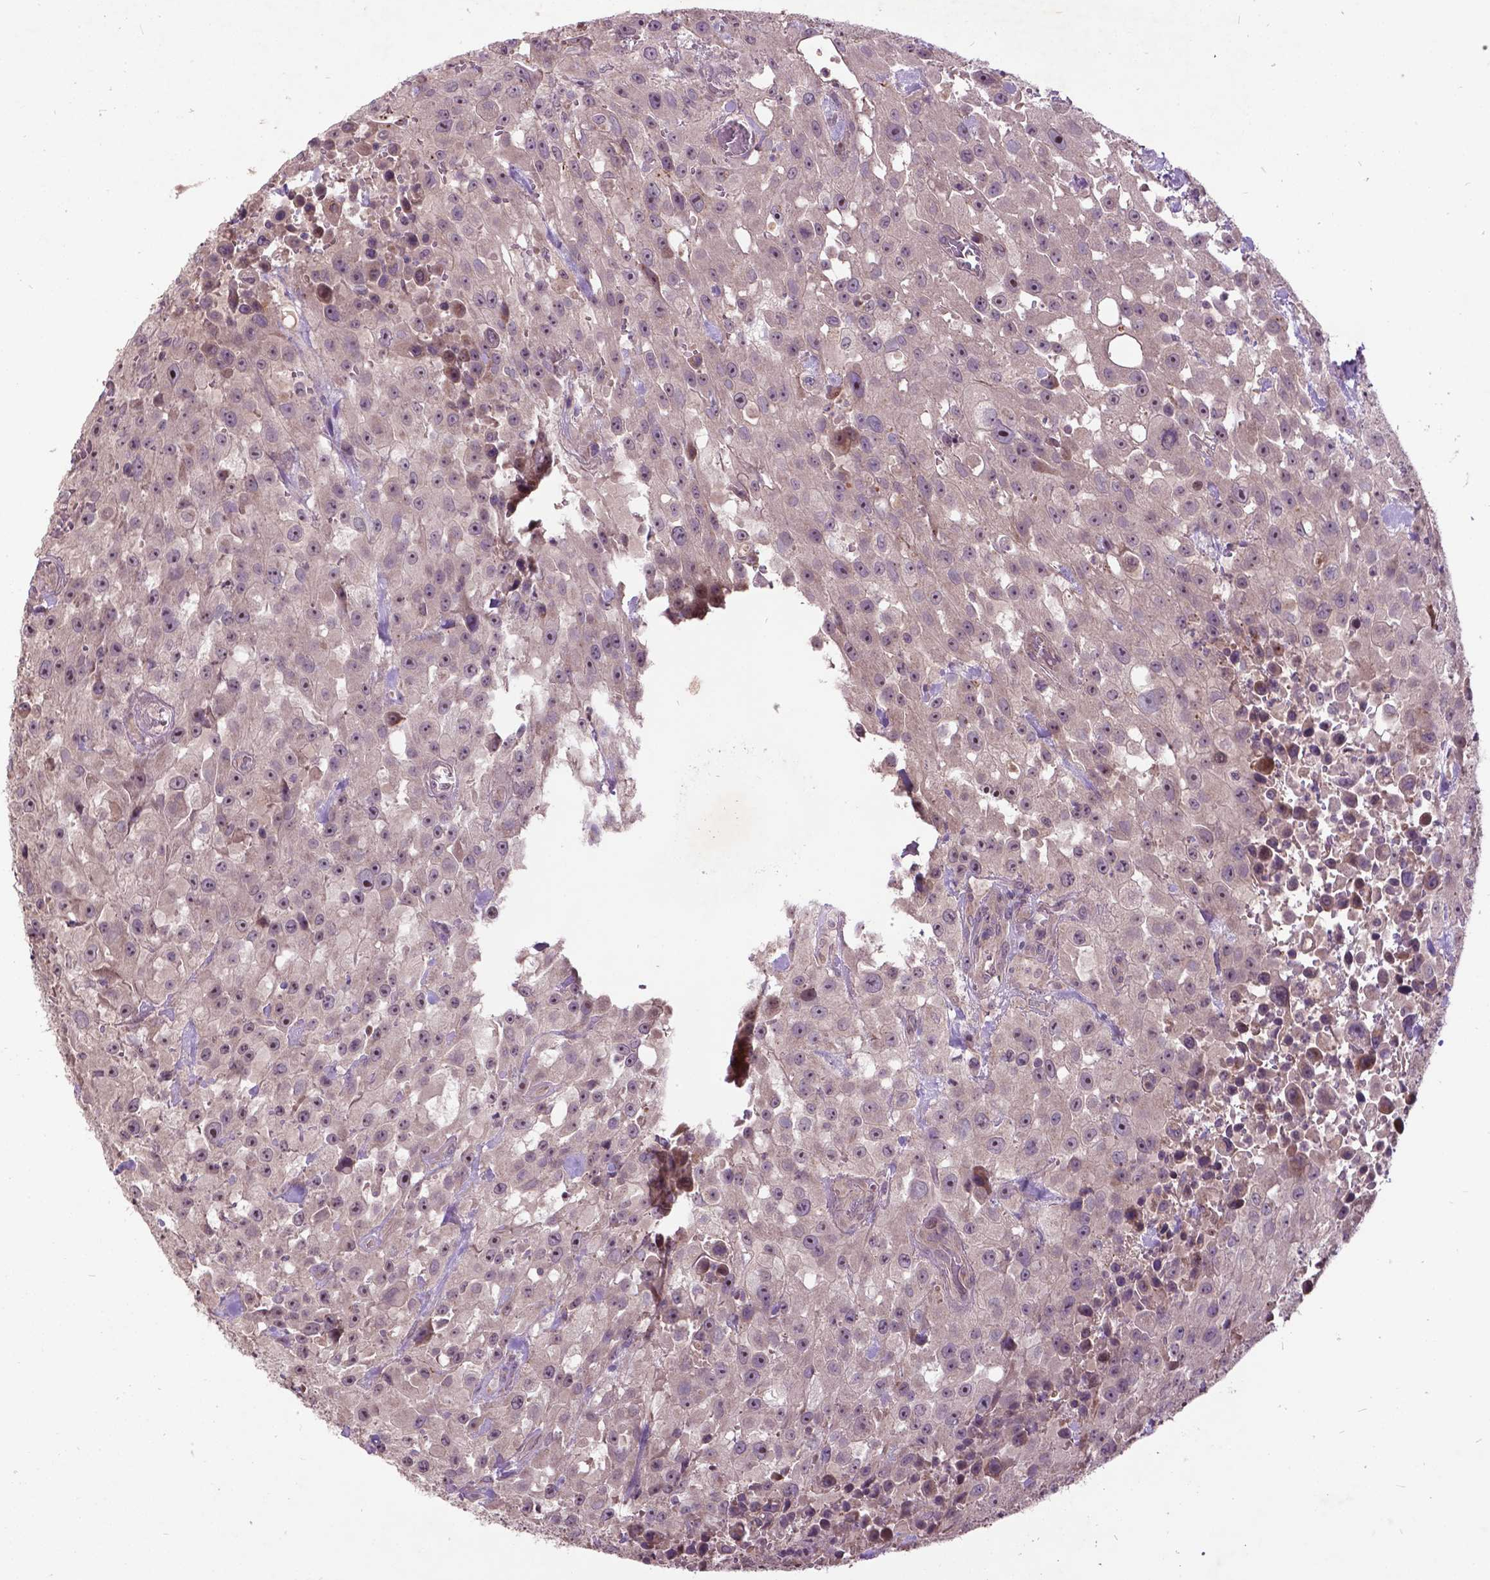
{"staining": {"intensity": "moderate", "quantity": "<25%", "location": "nuclear"}, "tissue": "urothelial cancer", "cell_type": "Tumor cells", "image_type": "cancer", "snomed": [{"axis": "morphology", "description": "Urothelial carcinoma, High grade"}, {"axis": "topography", "description": "Urinary bladder"}], "caption": "A photomicrograph of urothelial carcinoma (high-grade) stained for a protein shows moderate nuclear brown staining in tumor cells.", "gene": "AP1S3", "patient": {"sex": "male", "age": 79}}